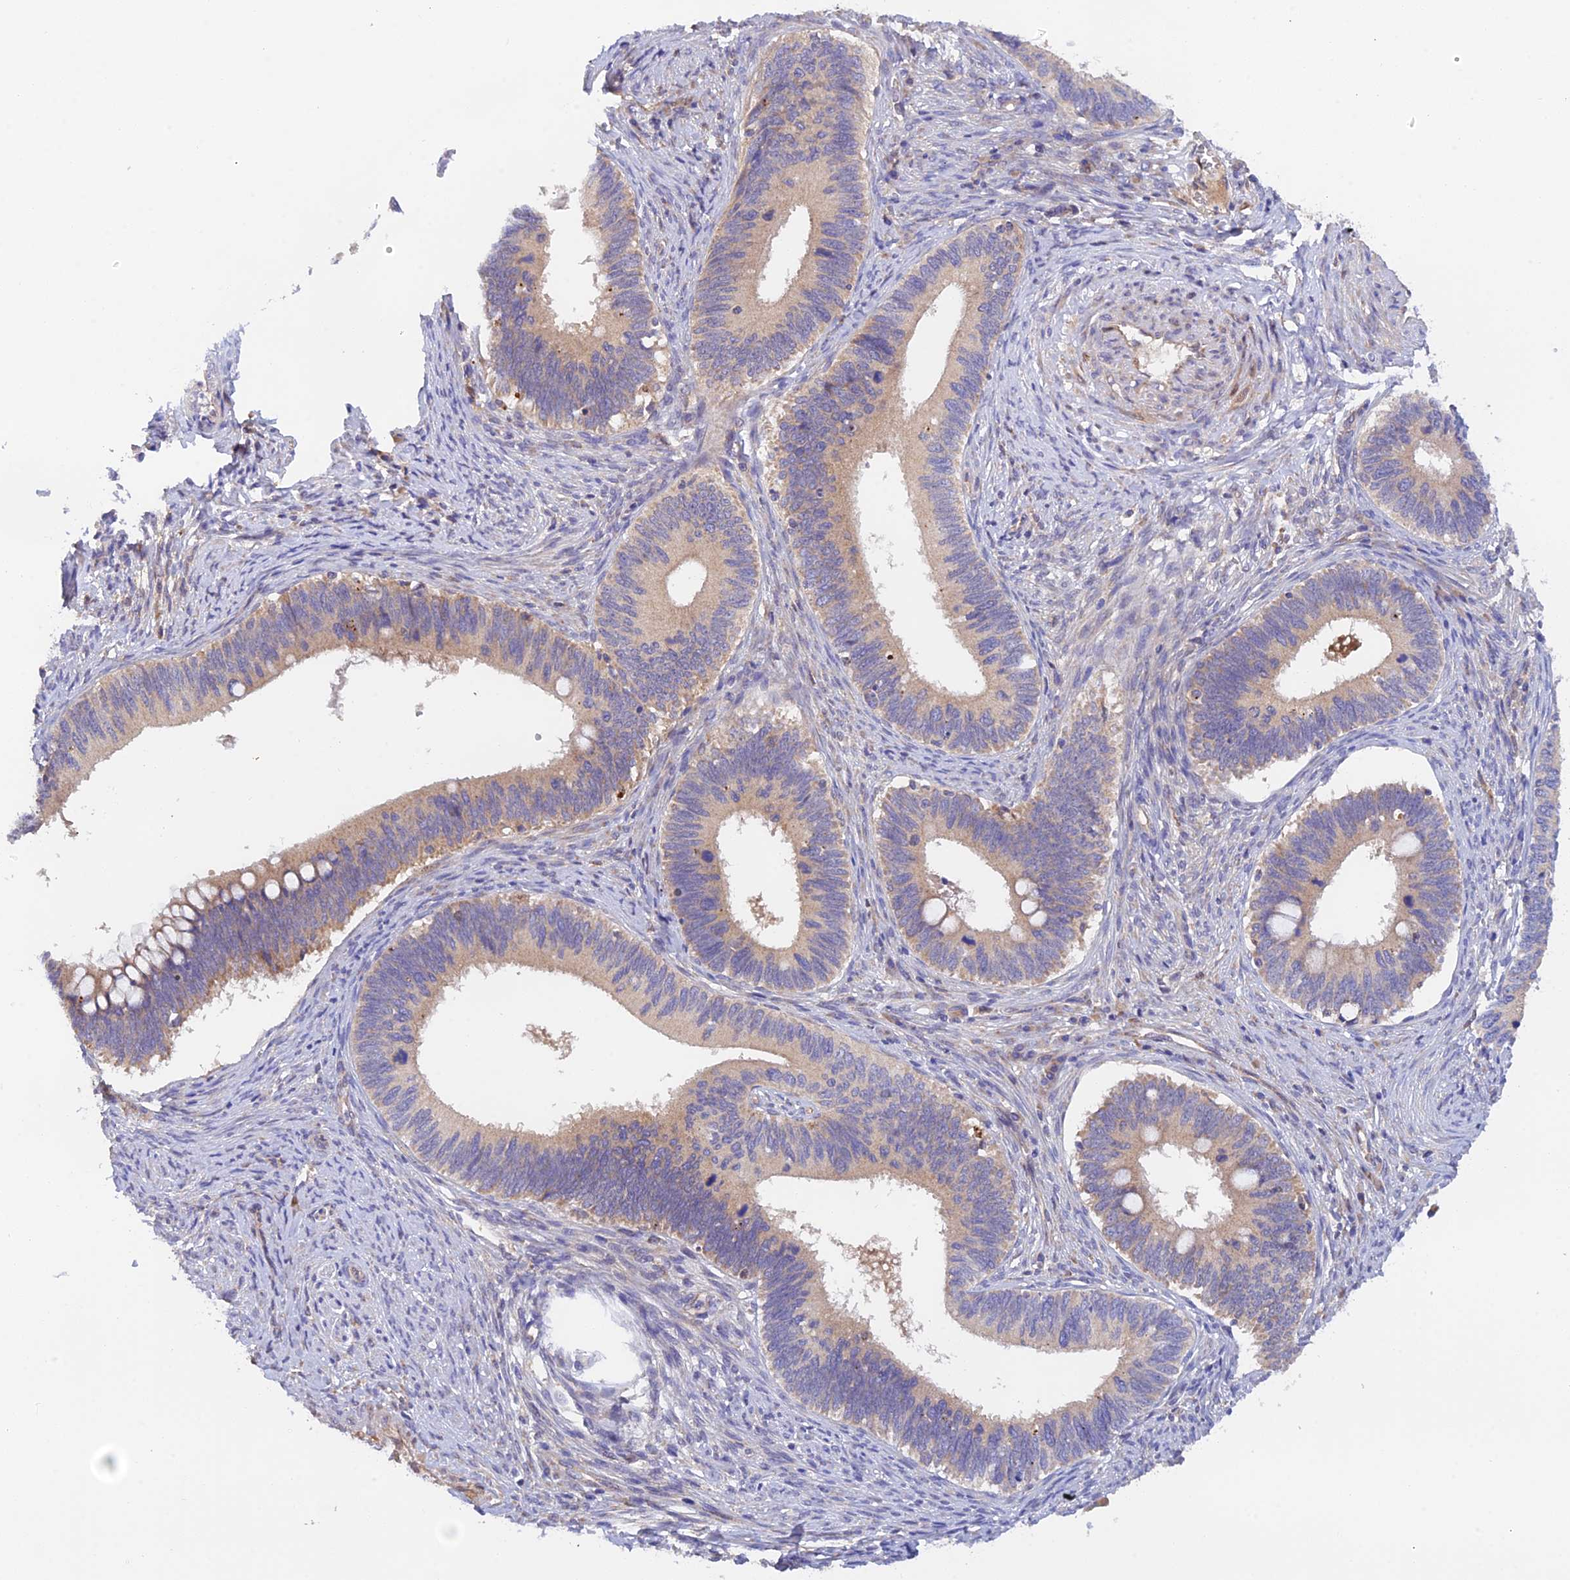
{"staining": {"intensity": "weak", "quantity": "<25%", "location": "cytoplasmic/membranous"}, "tissue": "cervical cancer", "cell_type": "Tumor cells", "image_type": "cancer", "snomed": [{"axis": "morphology", "description": "Adenocarcinoma, NOS"}, {"axis": "topography", "description": "Cervix"}], "caption": "Immunohistochemistry of human cervical cancer (adenocarcinoma) demonstrates no positivity in tumor cells.", "gene": "RANBP6", "patient": {"sex": "female", "age": 42}}